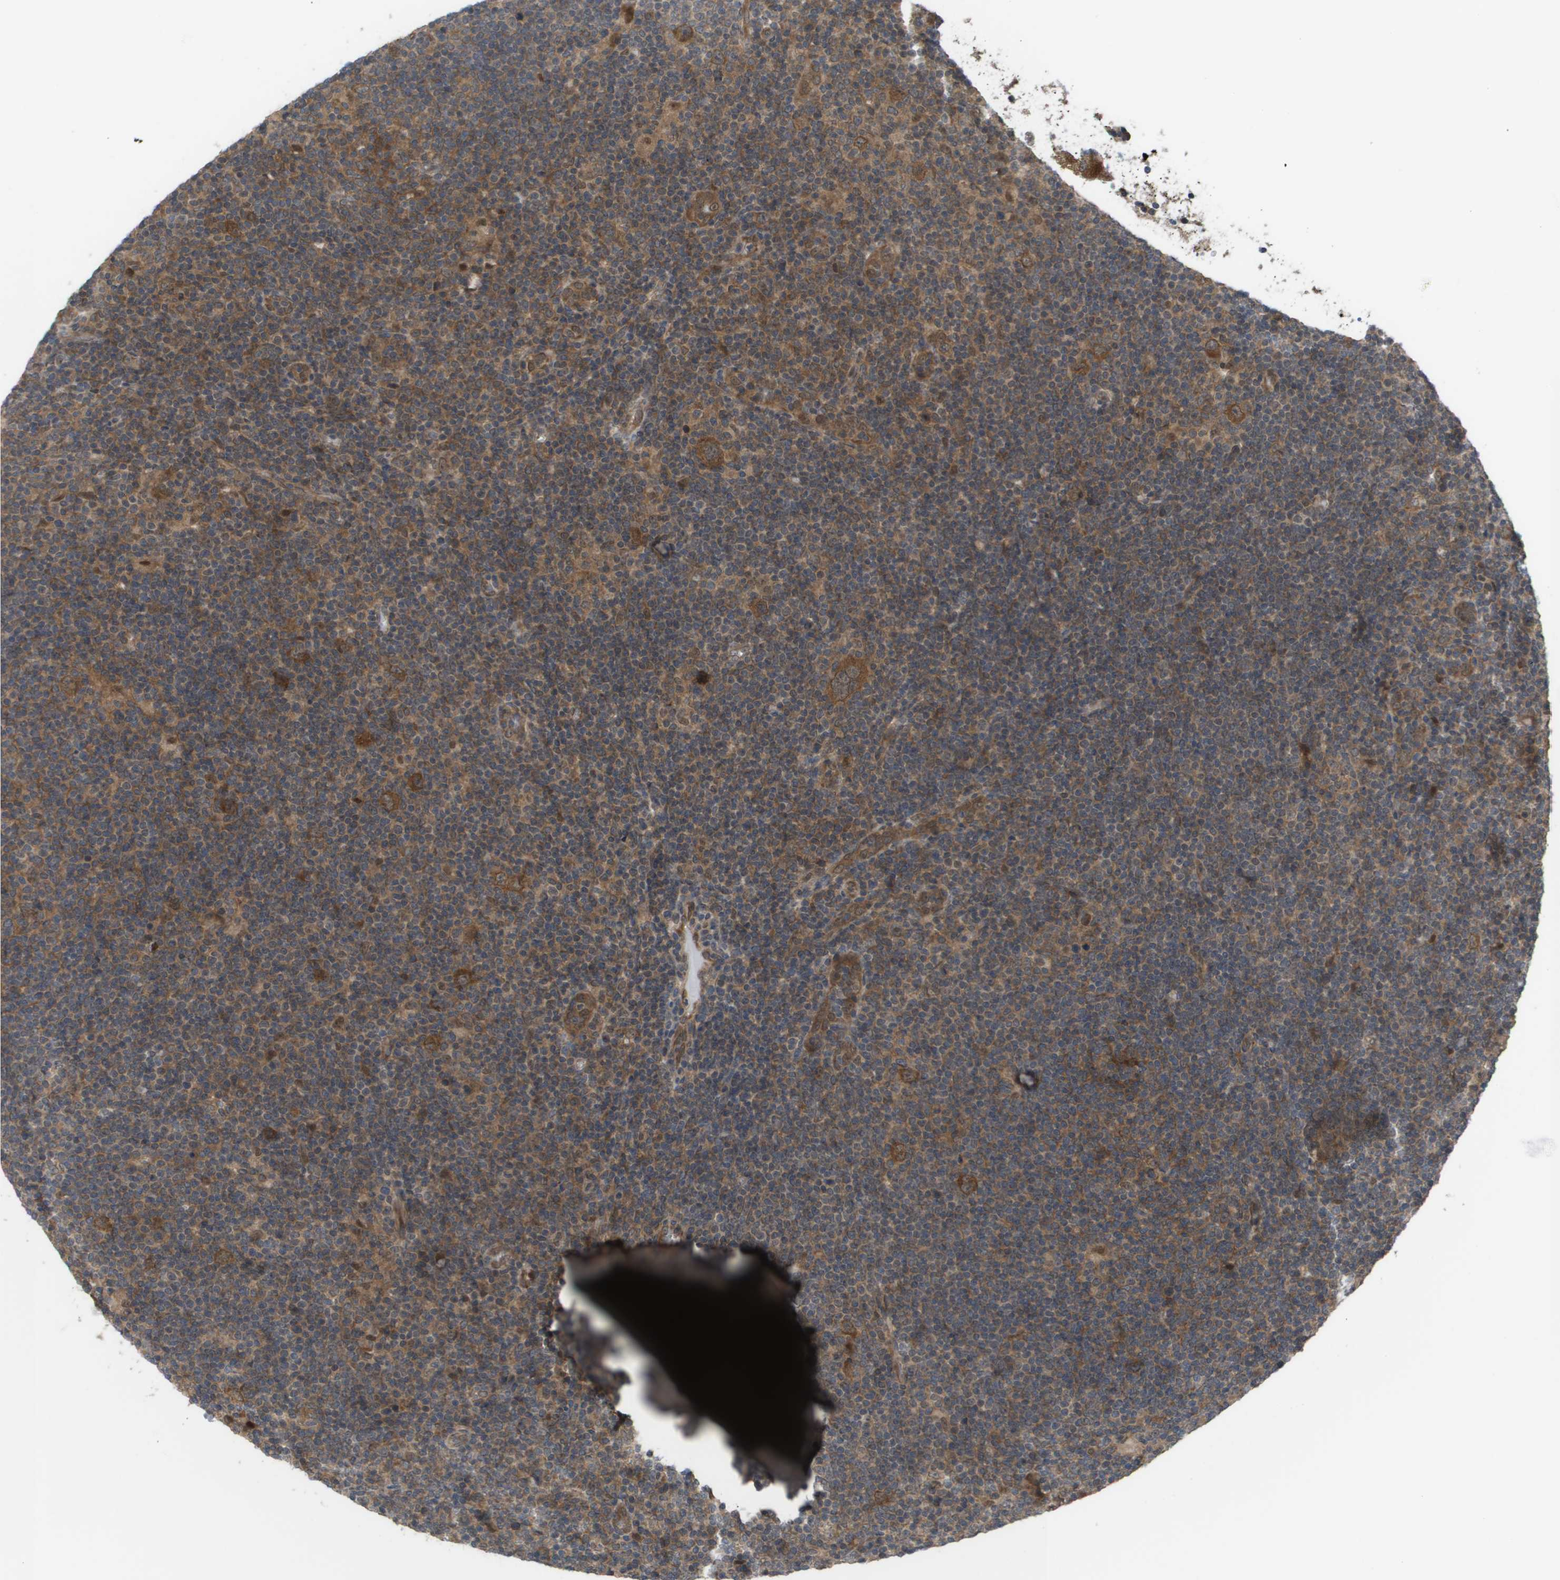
{"staining": {"intensity": "strong", "quantity": ">75%", "location": "cytoplasmic/membranous,nuclear"}, "tissue": "lymphoma", "cell_type": "Tumor cells", "image_type": "cancer", "snomed": [{"axis": "morphology", "description": "Hodgkin's disease, NOS"}, {"axis": "topography", "description": "Lymph node"}], "caption": "Tumor cells demonstrate high levels of strong cytoplasmic/membranous and nuclear expression in about >75% of cells in Hodgkin's disease.", "gene": "CTPS2", "patient": {"sex": "female", "age": 57}}